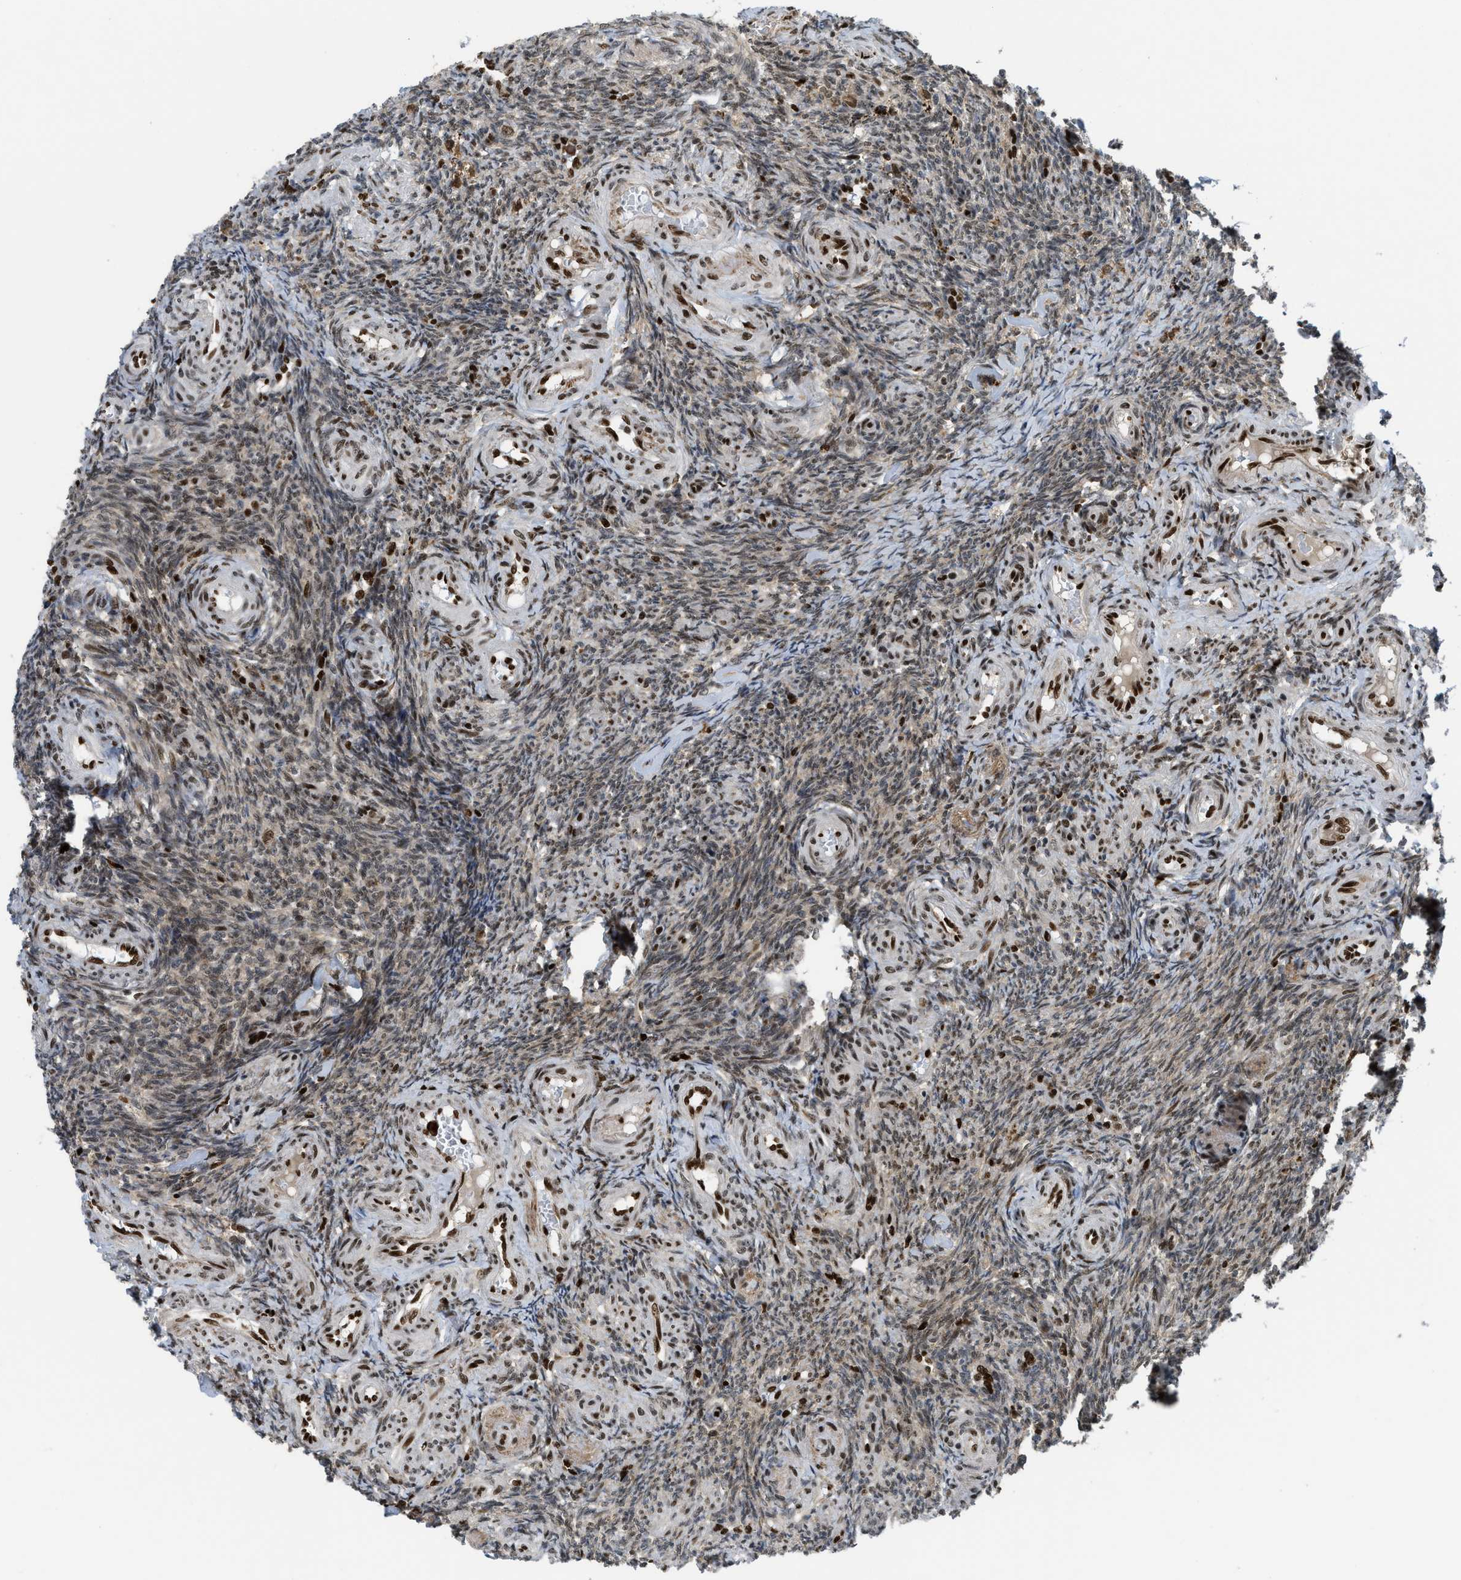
{"staining": {"intensity": "moderate", "quantity": ">75%", "location": "cytoplasmic/membranous,nuclear"}, "tissue": "ovary", "cell_type": "Follicle cells", "image_type": "normal", "snomed": [{"axis": "morphology", "description": "Normal tissue, NOS"}, {"axis": "topography", "description": "Ovary"}], "caption": "IHC (DAB) staining of normal human ovary shows moderate cytoplasmic/membranous,nuclear protein expression in about >75% of follicle cells.", "gene": "RFX5", "patient": {"sex": "female", "age": 41}}